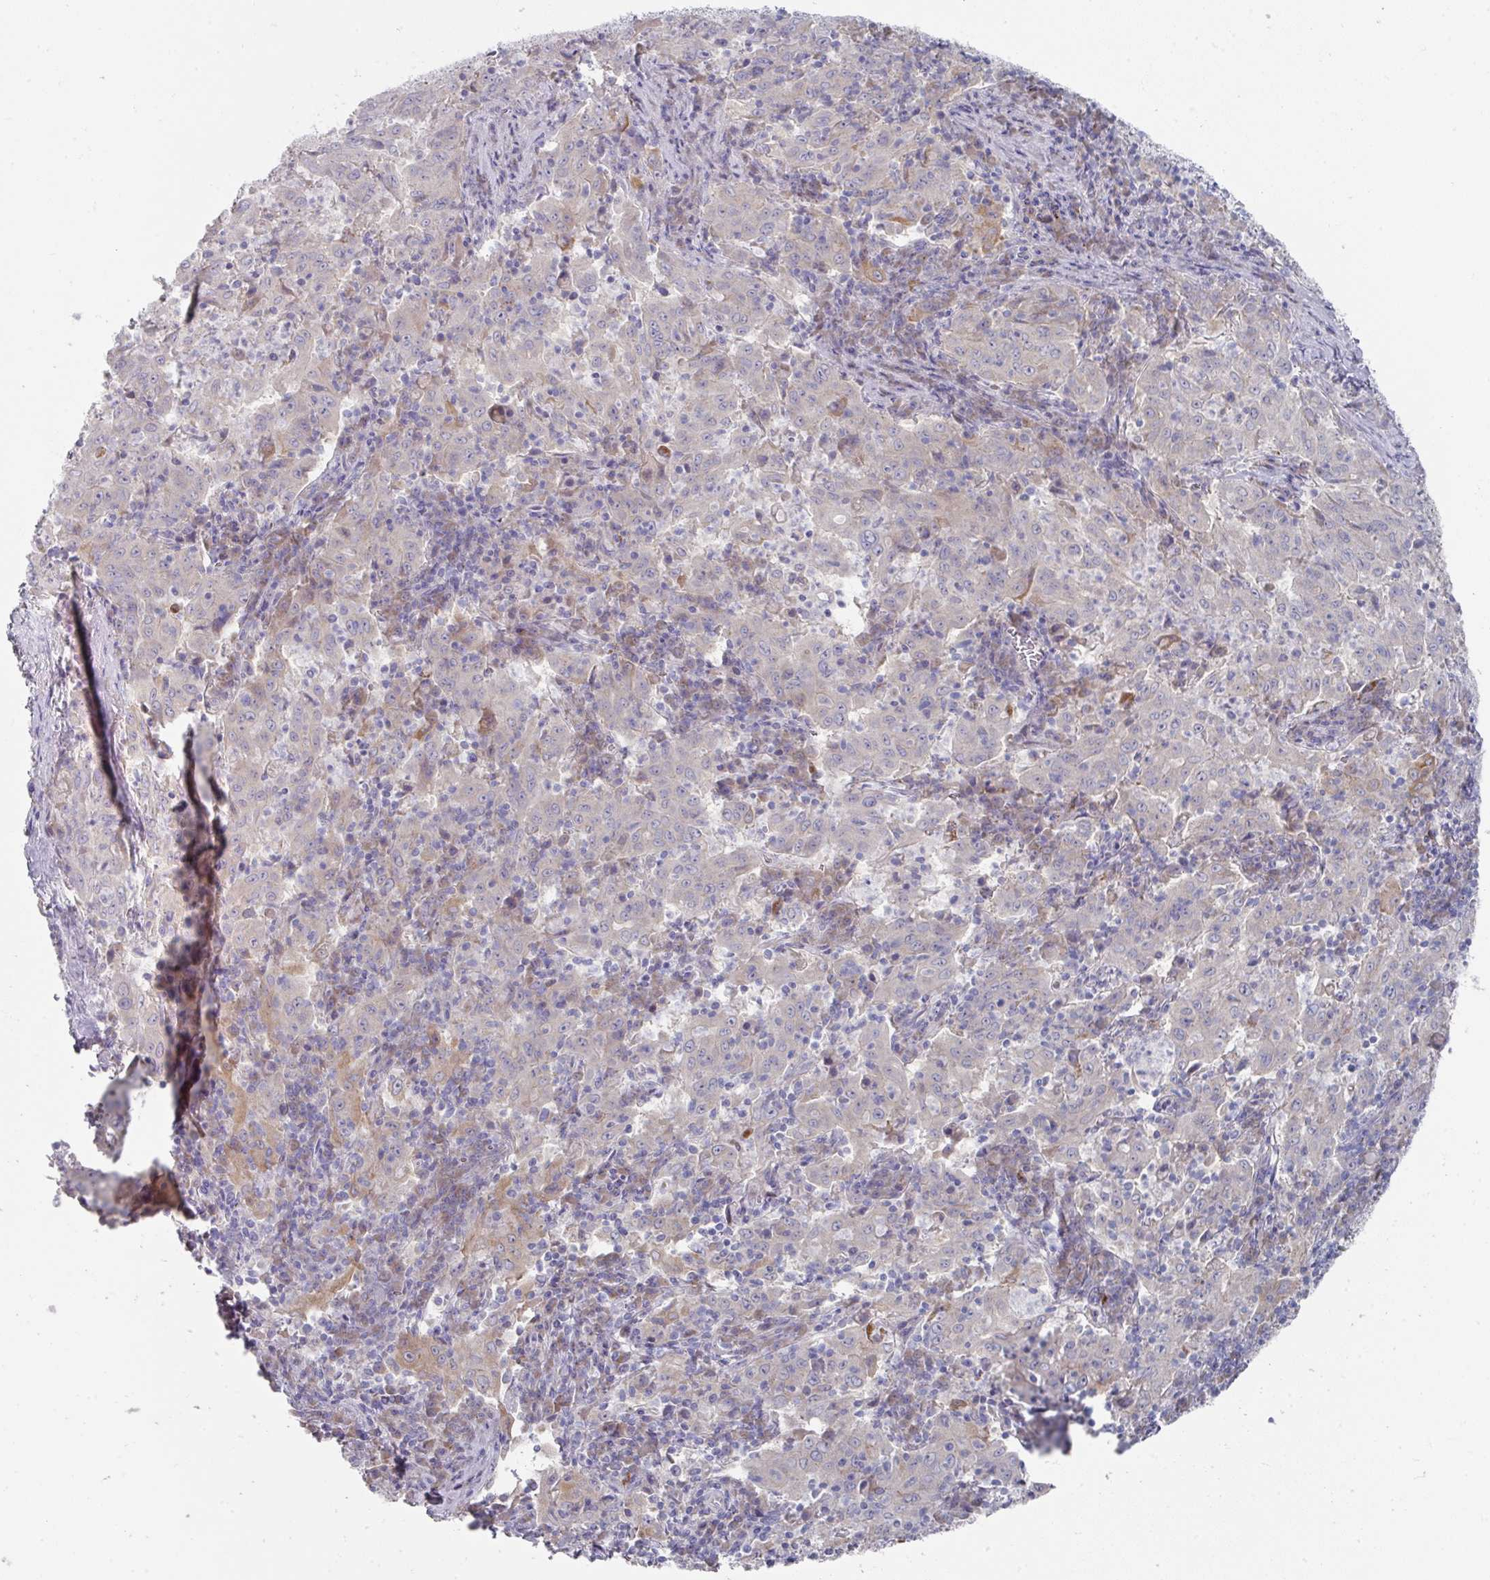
{"staining": {"intensity": "weak", "quantity": "<25%", "location": "cytoplasmic/membranous"}, "tissue": "pancreatic cancer", "cell_type": "Tumor cells", "image_type": "cancer", "snomed": [{"axis": "morphology", "description": "Adenocarcinoma, NOS"}, {"axis": "topography", "description": "Pancreas"}], "caption": "Immunohistochemical staining of human pancreatic cancer shows no significant staining in tumor cells. Brightfield microscopy of immunohistochemistry stained with DAB (3,3'-diaminobenzidine) (brown) and hematoxylin (blue), captured at high magnification.", "gene": "NT5C1A", "patient": {"sex": "male", "age": 63}}